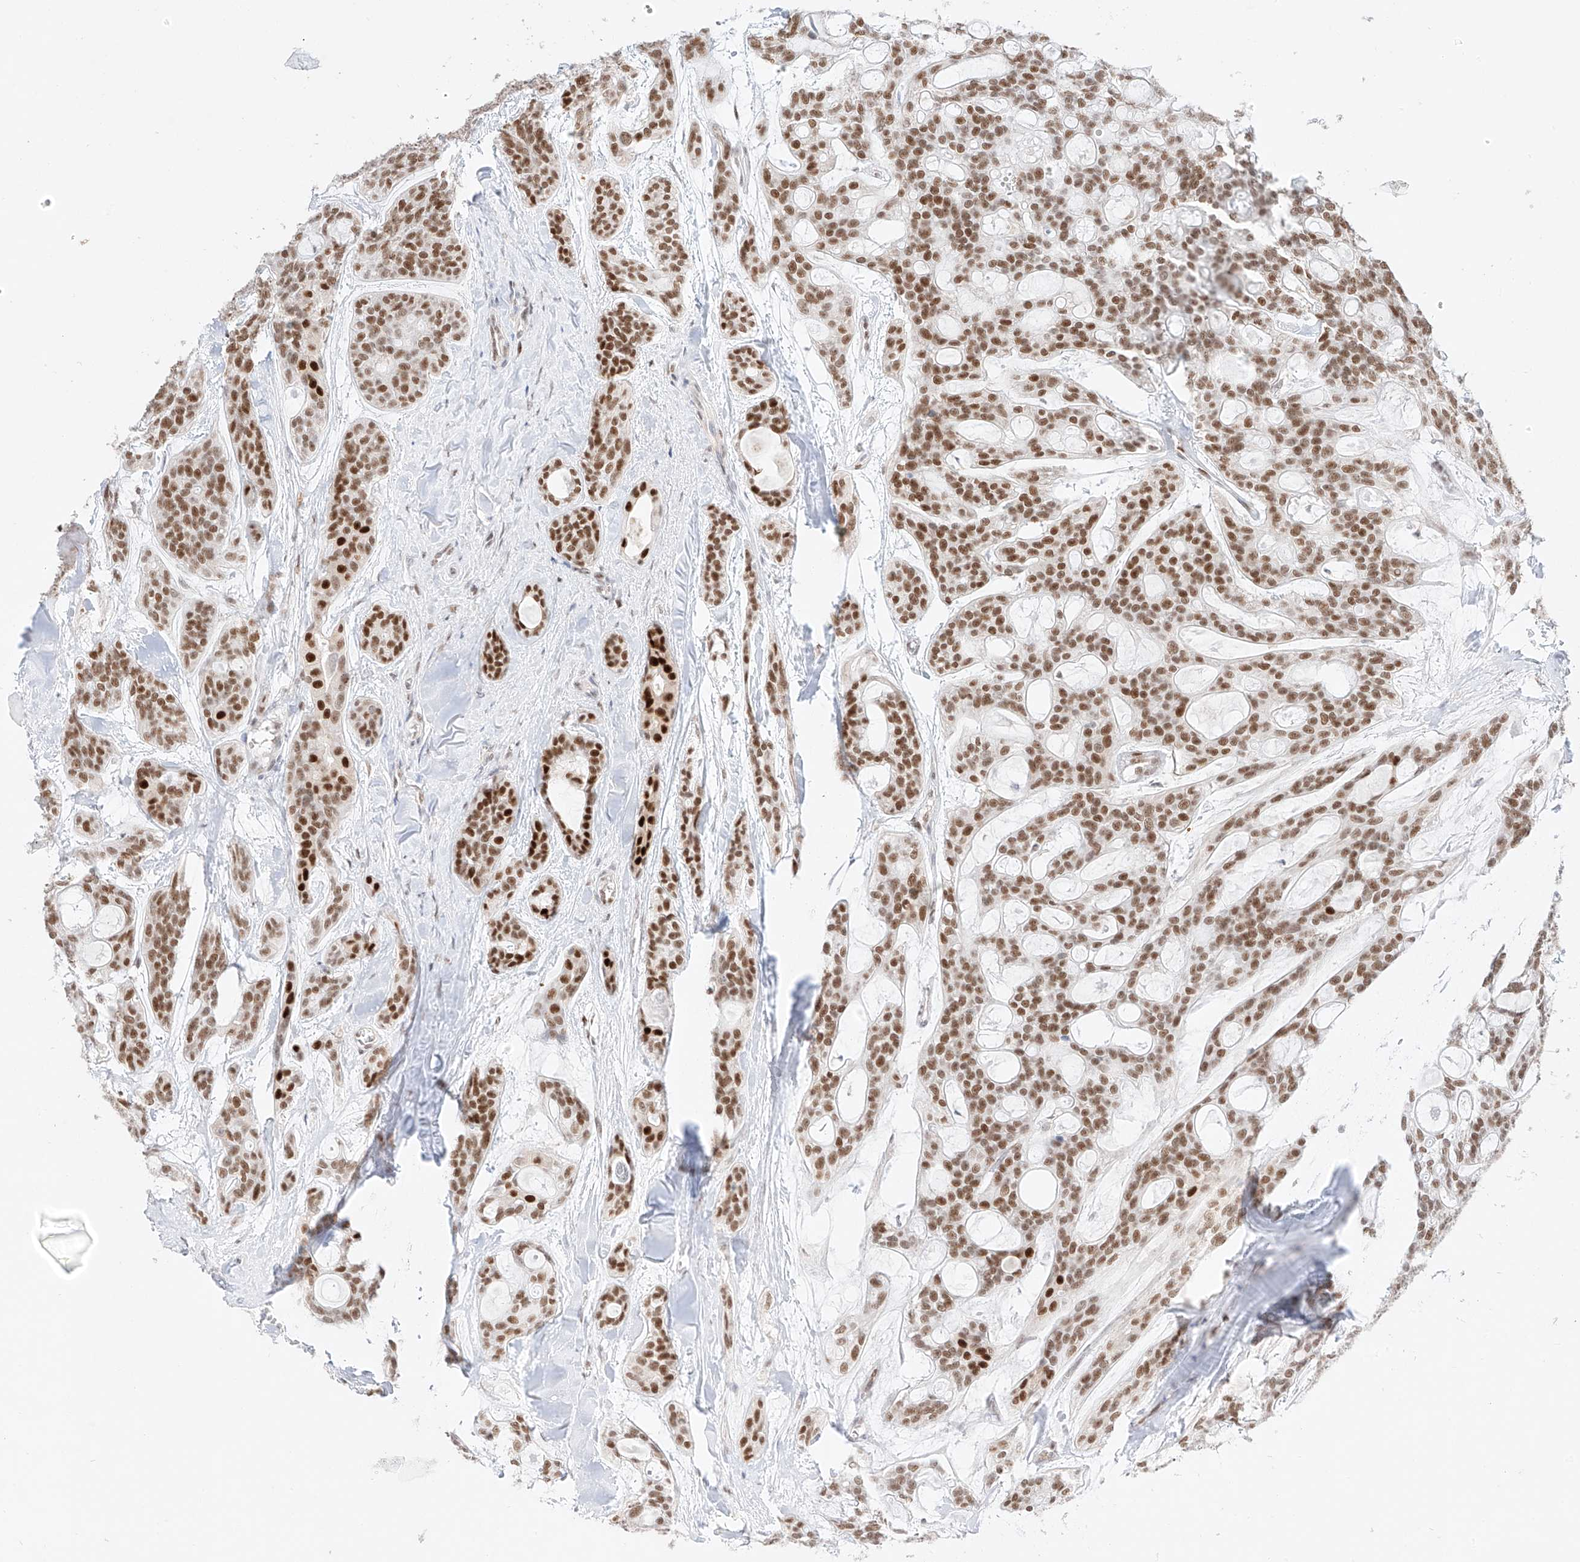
{"staining": {"intensity": "moderate", "quantity": ">75%", "location": "nuclear"}, "tissue": "head and neck cancer", "cell_type": "Tumor cells", "image_type": "cancer", "snomed": [{"axis": "morphology", "description": "Adenocarcinoma, NOS"}, {"axis": "topography", "description": "Head-Neck"}], "caption": "A medium amount of moderate nuclear staining is present in about >75% of tumor cells in adenocarcinoma (head and neck) tissue. The protein is shown in brown color, while the nuclei are stained blue.", "gene": "APIP", "patient": {"sex": "male", "age": 66}}